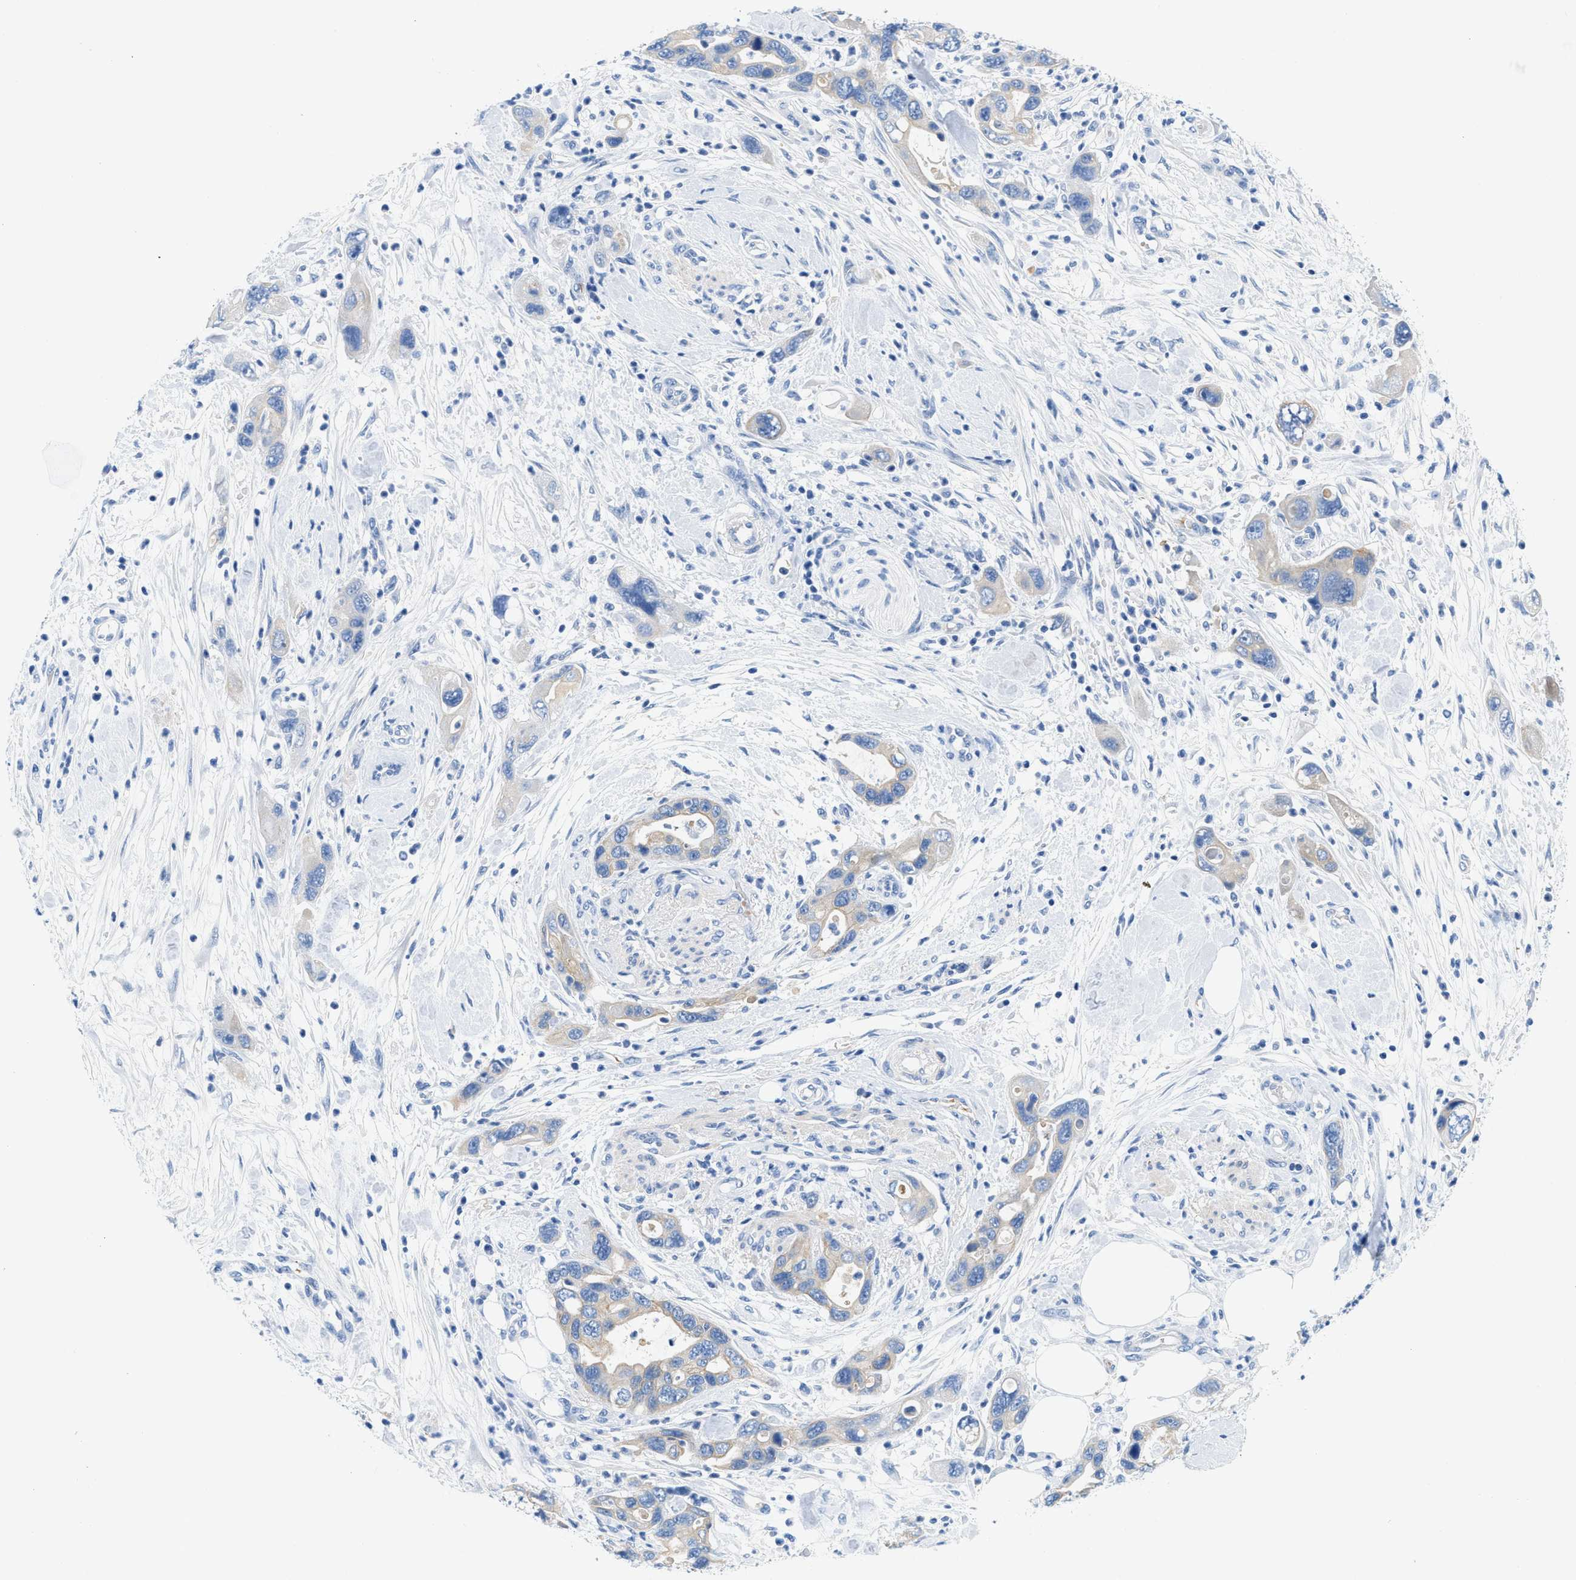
{"staining": {"intensity": "weak", "quantity": "<25%", "location": "cytoplasmic/membranous"}, "tissue": "pancreatic cancer", "cell_type": "Tumor cells", "image_type": "cancer", "snomed": [{"axis": "morphology", "description": "Normal tissue, NOS"}, {"axis": "morphology", "description": "Adenocarcinoma, NOS"}, {"axis": "topography", "description": "Pancreas"}], "caption": "IHC histopathology image of neoplastic tissue: pancreatic cancer stained with DAB reveals no significant protein positivity in tumor cells. (DAB (3,3'-diaminobenzidine) immunohistochemistry (IHC), high magnification).", "gene": "BPGM", "patient": {"sex": "female", "age": 71}}